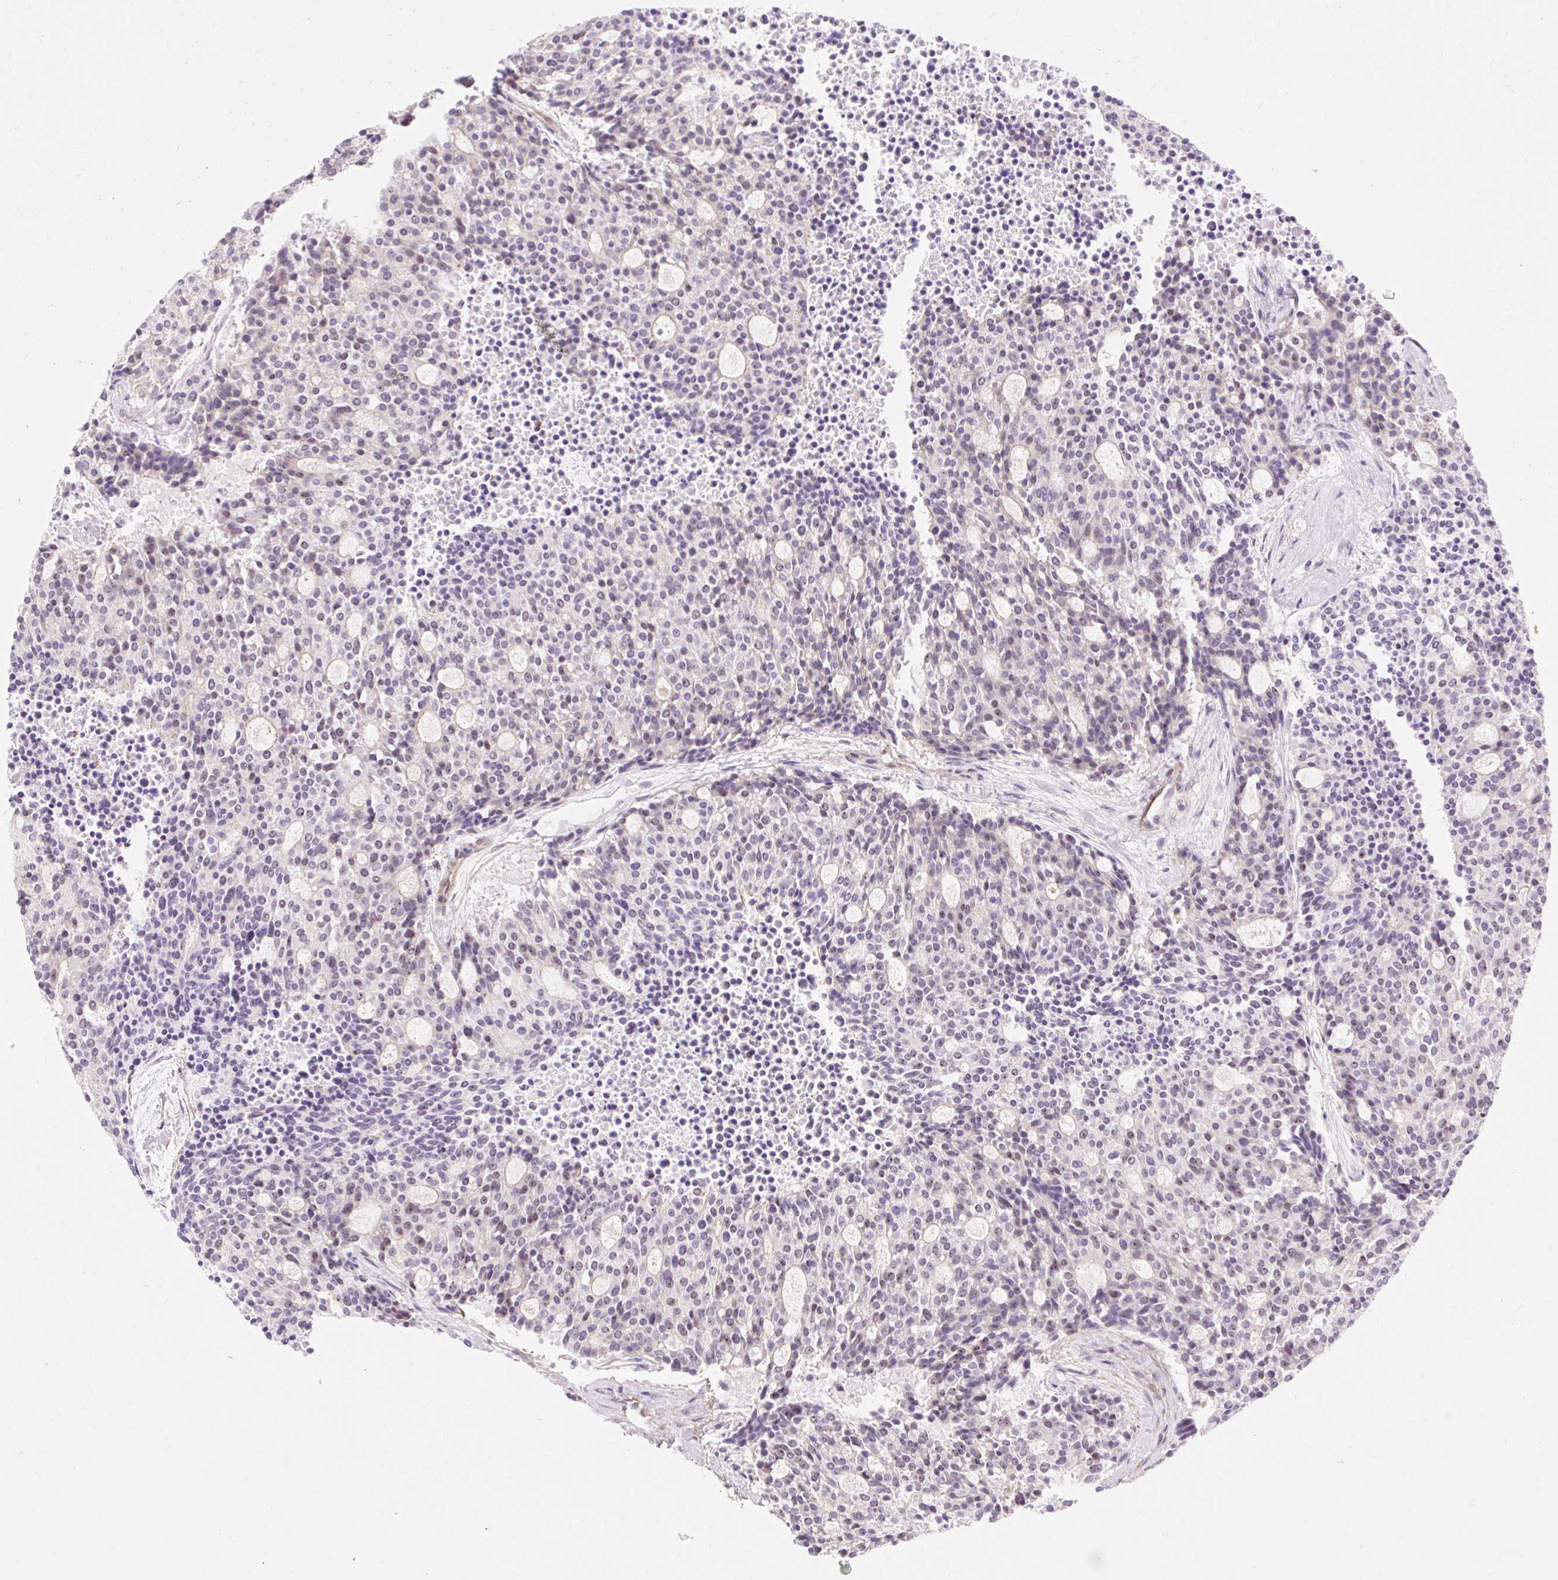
{"staining": {"intensity": "weak", "quantity": "<25%", "location": "nuclear"}, "tissue": "carcinoid", "cell_type": "Tumor cells", "image_type": "cancer", "snomed": [{"axis": "morphology", "description": "Carcinoid, malignant, NOS"}, {"axis": "topography", "description": "Pancreas"}], "caption": "High magnification brightfield microscopy of carcinoid stained with DAB (brown) and counterstained with hematoxylin (blue): tumor cells show no significant positivity.", "gene": "OBP2A", "patient": {"sex": "female", "age": 54}}